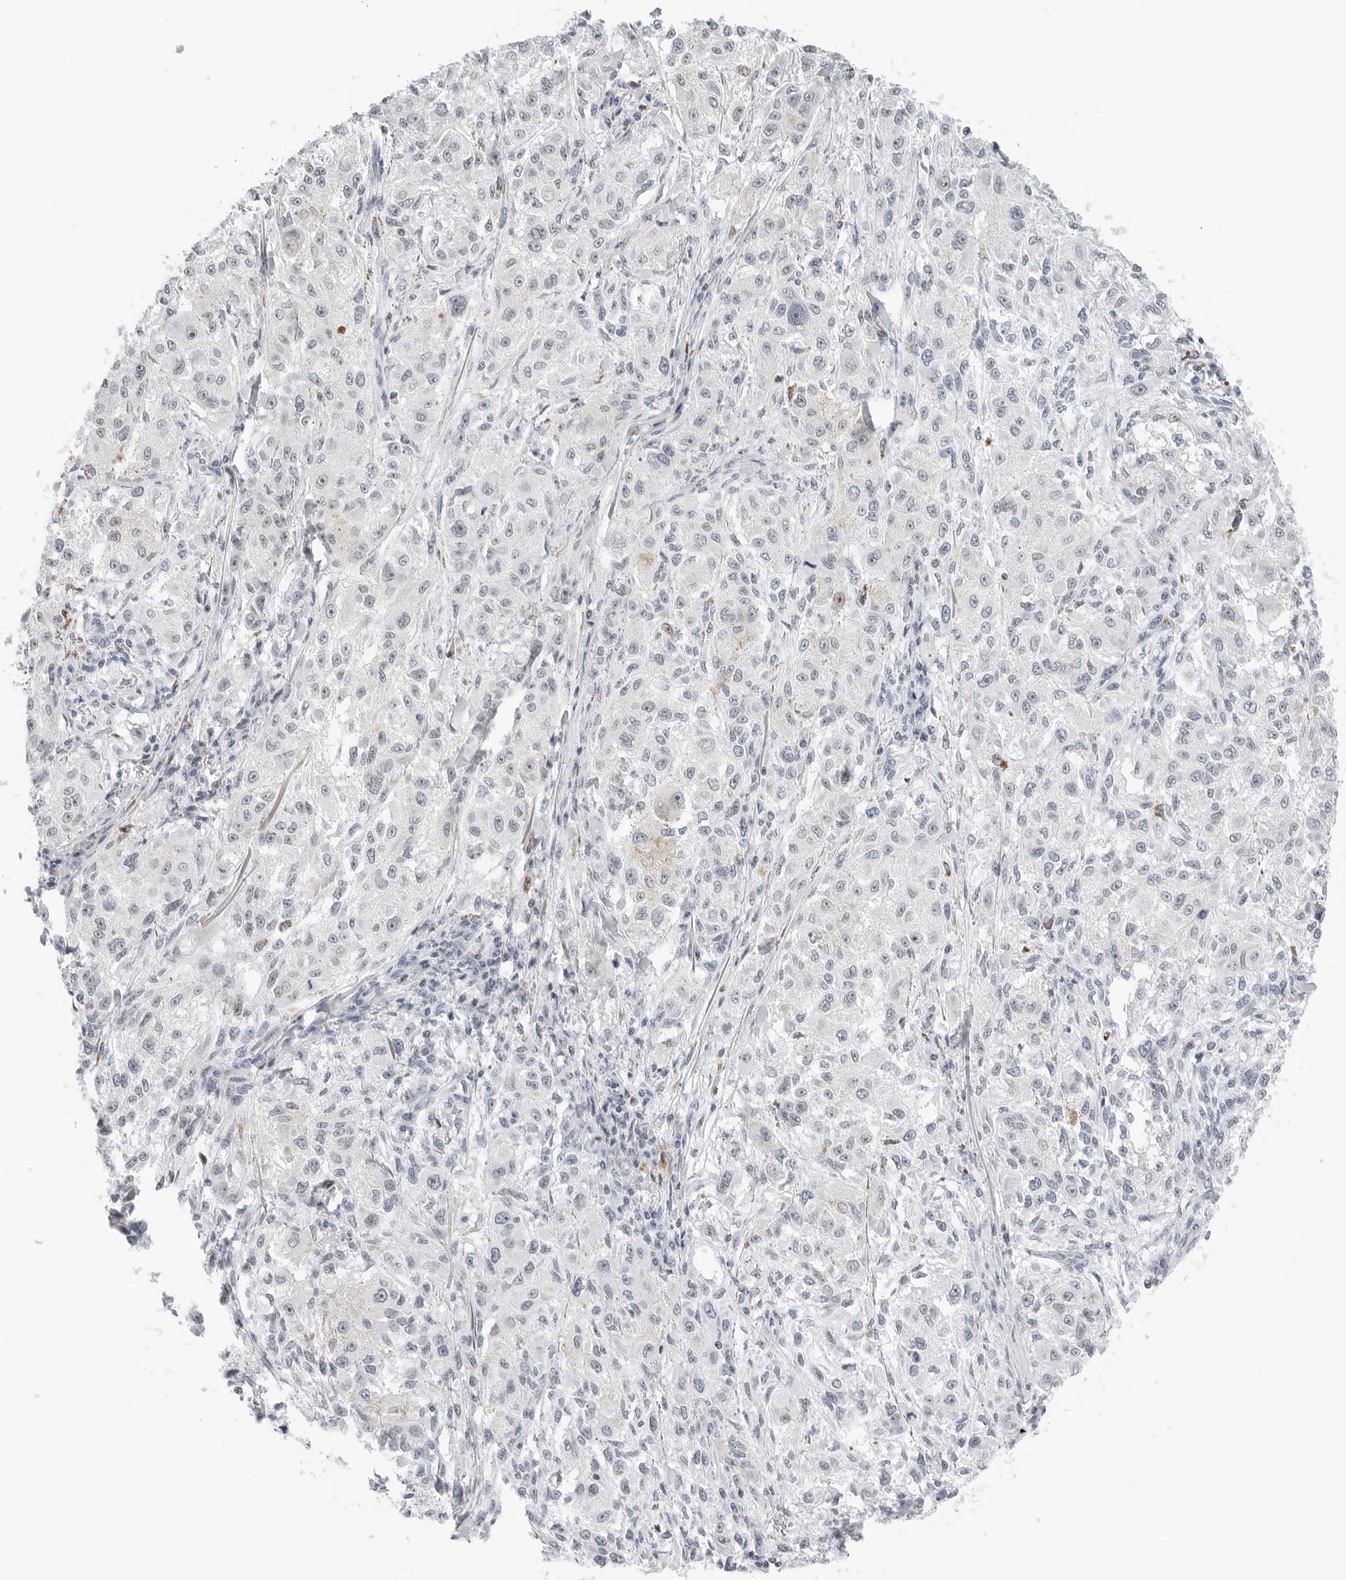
{"staining": {"intensity": "negative", "quantity": "none", "location": "none"}, "tissue": "melanoma", "cell_type": "Tumor cells", "image_type": "cancer", "snomed": [{"axis": "morphology", "description": "Necrosis, NOS"}, {"axis": "morphology", "description": "Malignant melanoma, NOS"}, {"axis": "topography", "description": "Skin"}], "caption": "A high-resolution micrograph shows immunohistochemistry (IHC) staining of melanoma, which displays no significant expression in tumor cells.", "gene": "NTMT2", "patient": {"sex": "female", "age": 87}}